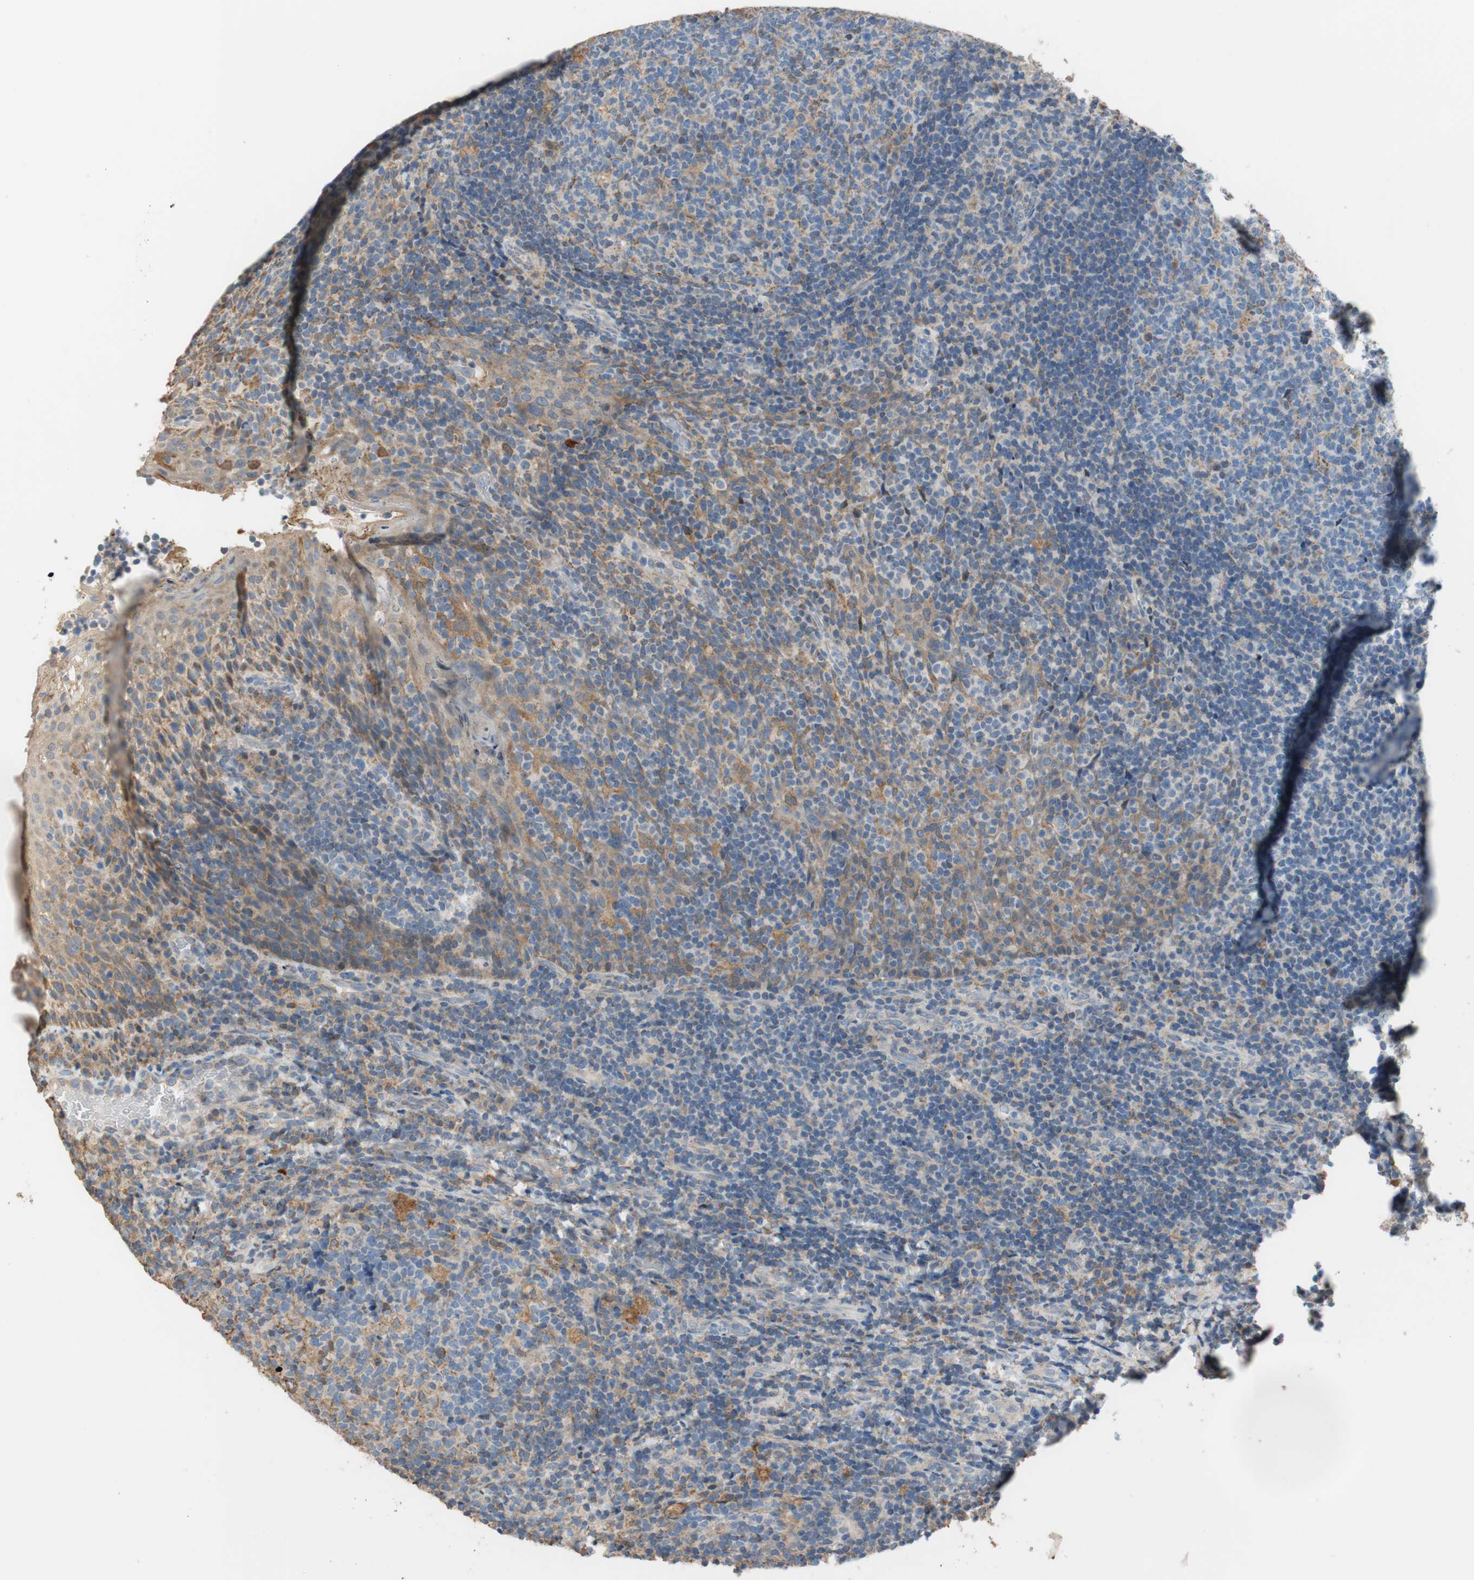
{"staining": {"intensity": "moderate", "quantity": ">75%", "location": "cytoplasmic/membranous"}, "tissue": "tonsil", "cell_type": "Germinal center cells", "image_type": "normal", "snomed": [{"axis": "morphology", "description": "Normal tissue, NOS"}, {"axis": "topography", "description": "Tonsil"}], "caption": "The image reveals a brown stain indicating the presence of a protein in the cytoplasmic/membranous of germinal center cells in tonsil.", "gene": "ALDH1A2", "patient": {"sex": "male", "age": 17}}